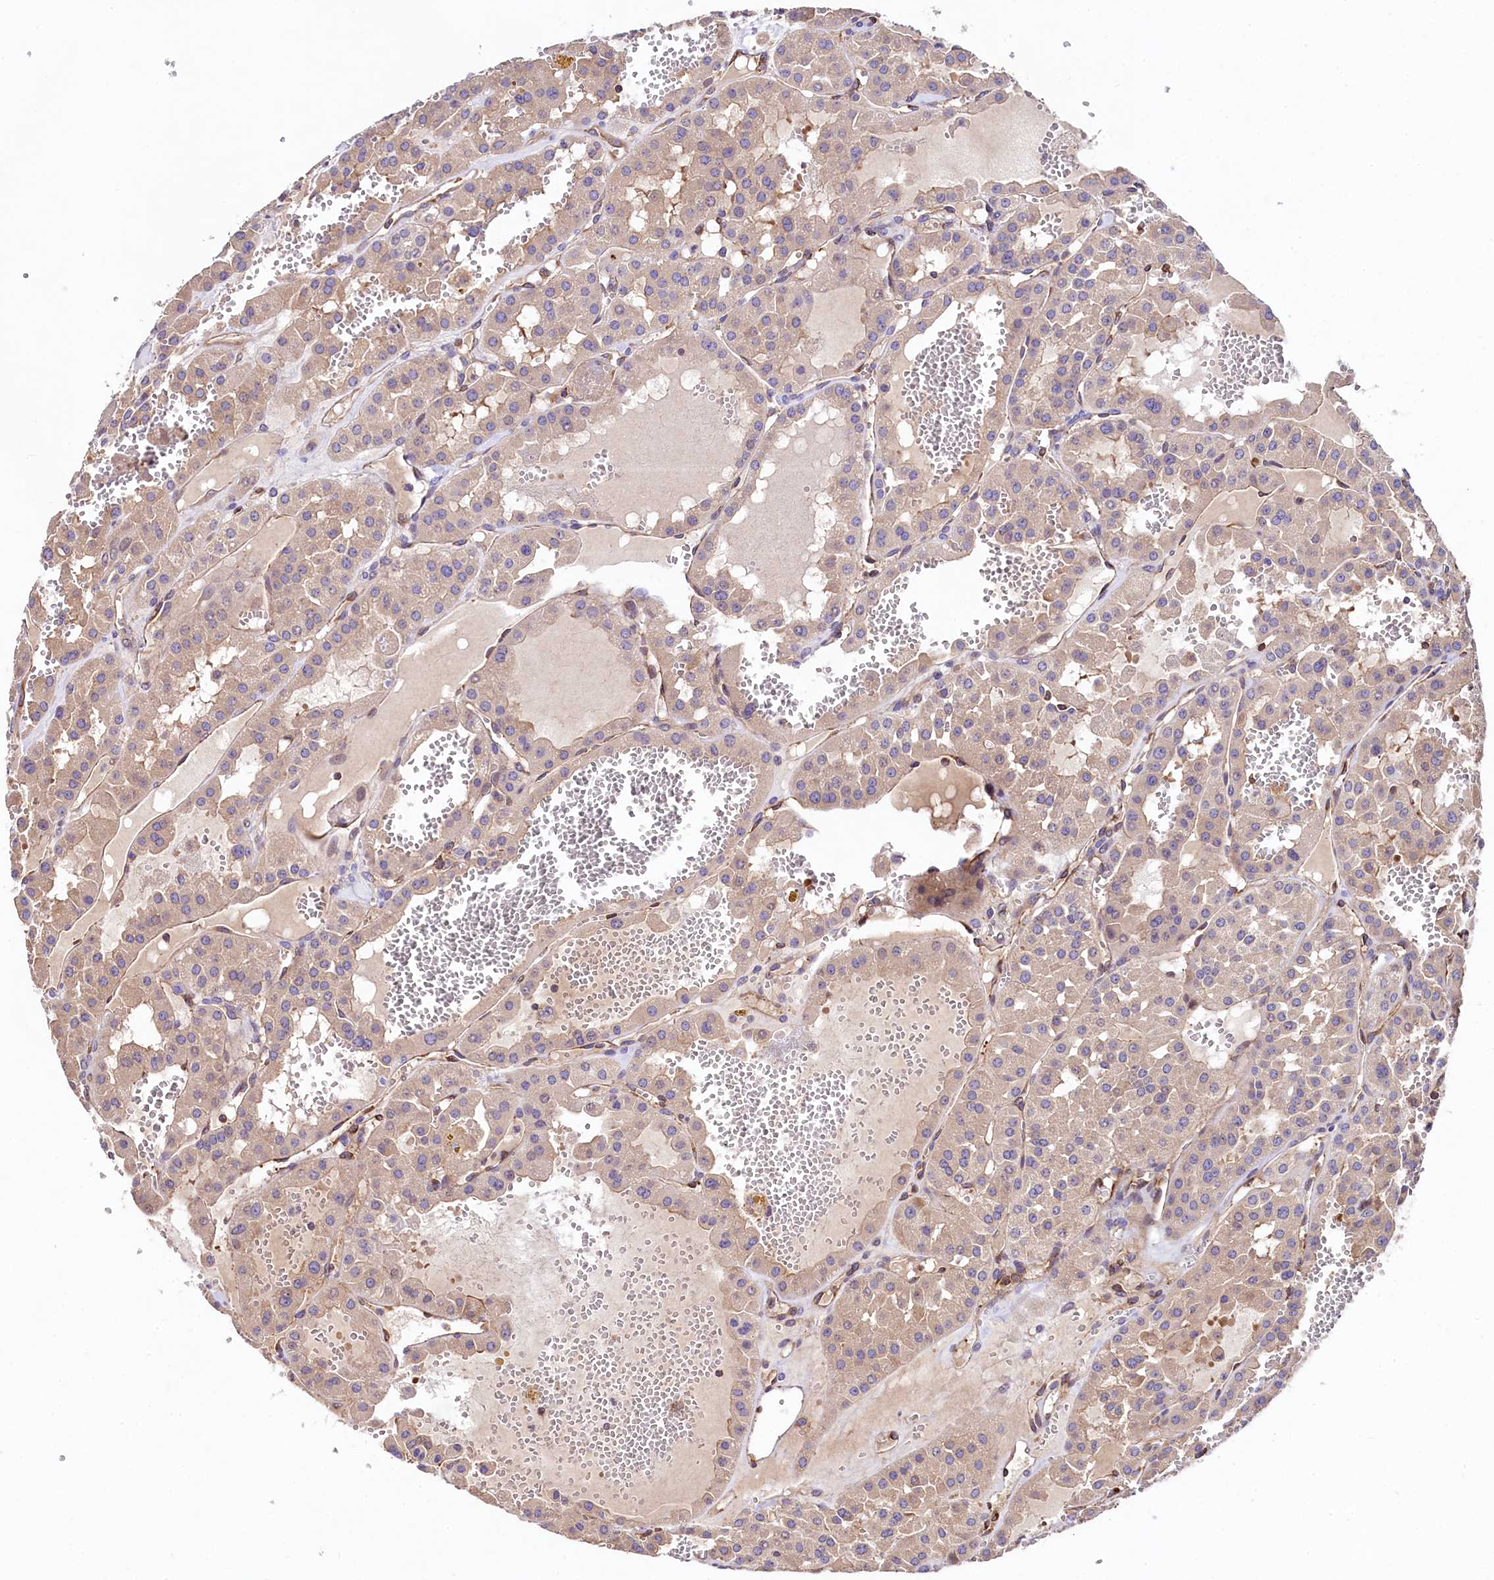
{"staining": {"intensity": "weak", "quantity": ">75%", "location": "cytoplasmic/membranous"}, "tissue": "renal cancer", "cell_type": "Tumor cells", "image_type": "cancer", "snomed": [{"axis": "morphology", "description": "Carcinoma, NOS"}, {"axis": "topography", "description": "Kidney"}], "caption": "About >75% of tumor cells in renal carcinoma exhibit weak cytoplasmic/membranous protein expression as visualized by brown immunohistochemical staining.", "gene": "KLHDC4", "patient": {"sex": "female", "age": 75}}